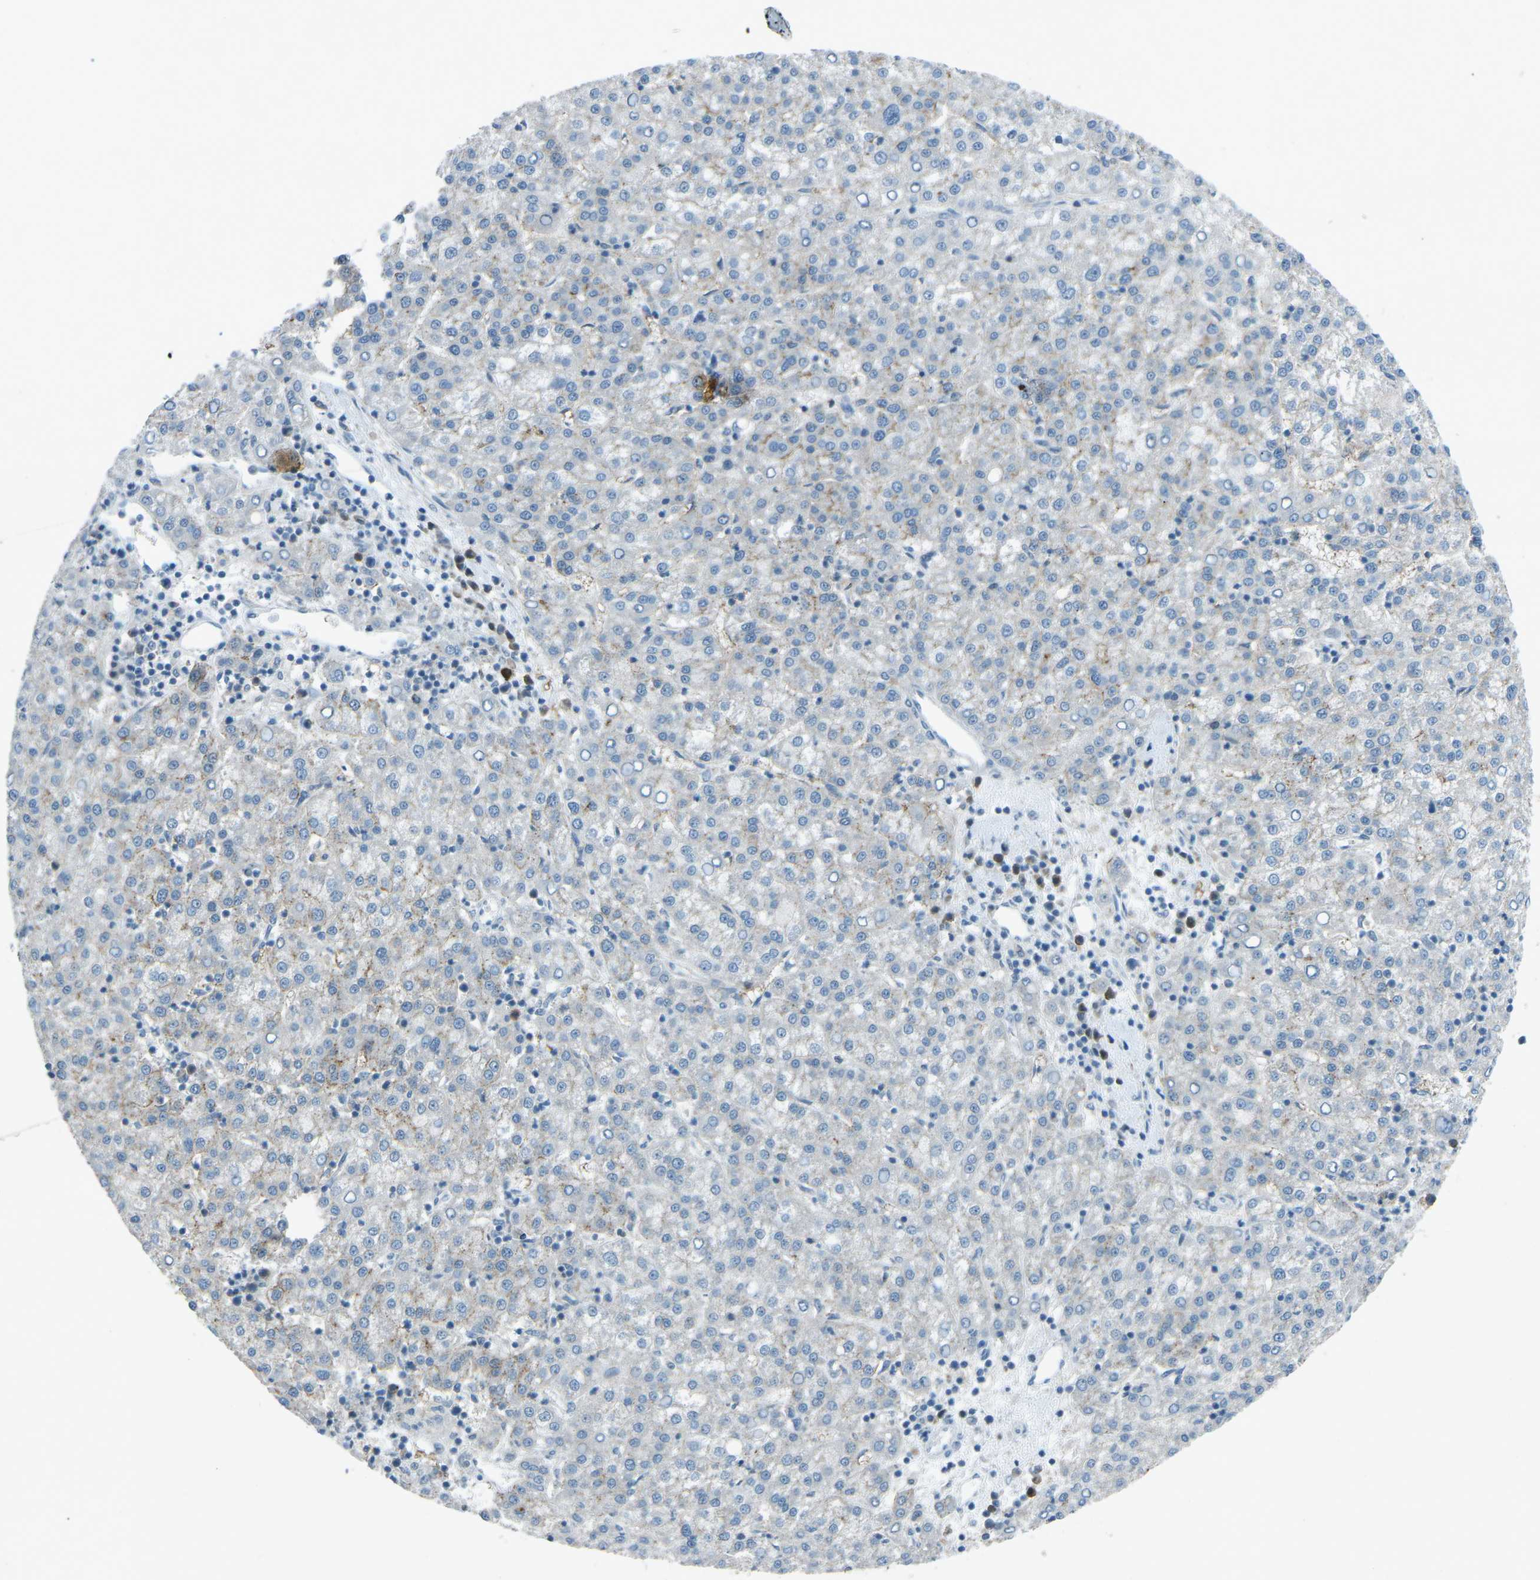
{"staining": {"intensity": "negative", "quantity": "none", "location": "none"}, "tissue": "liver cancer", "cell_type": "Tumor cells", "image_type": "cancer", "snomed": [{"axis": "morphology", "description": "Carcinoma, Hepatocellular, NOS"}, {"axis": "topography", "description": "Liver"}], "caption": "DAB (3,3'-diaminobenzidine) immunohistochemical staining of liver hepatocellular carcinoma exhibits no significant positivity in tumor cells. (DAB immunohistochemistry (IHC) with hematoxylin counter stain).", "gene": "PRKCA", "patient": {"sex": "female", "age": 58}}